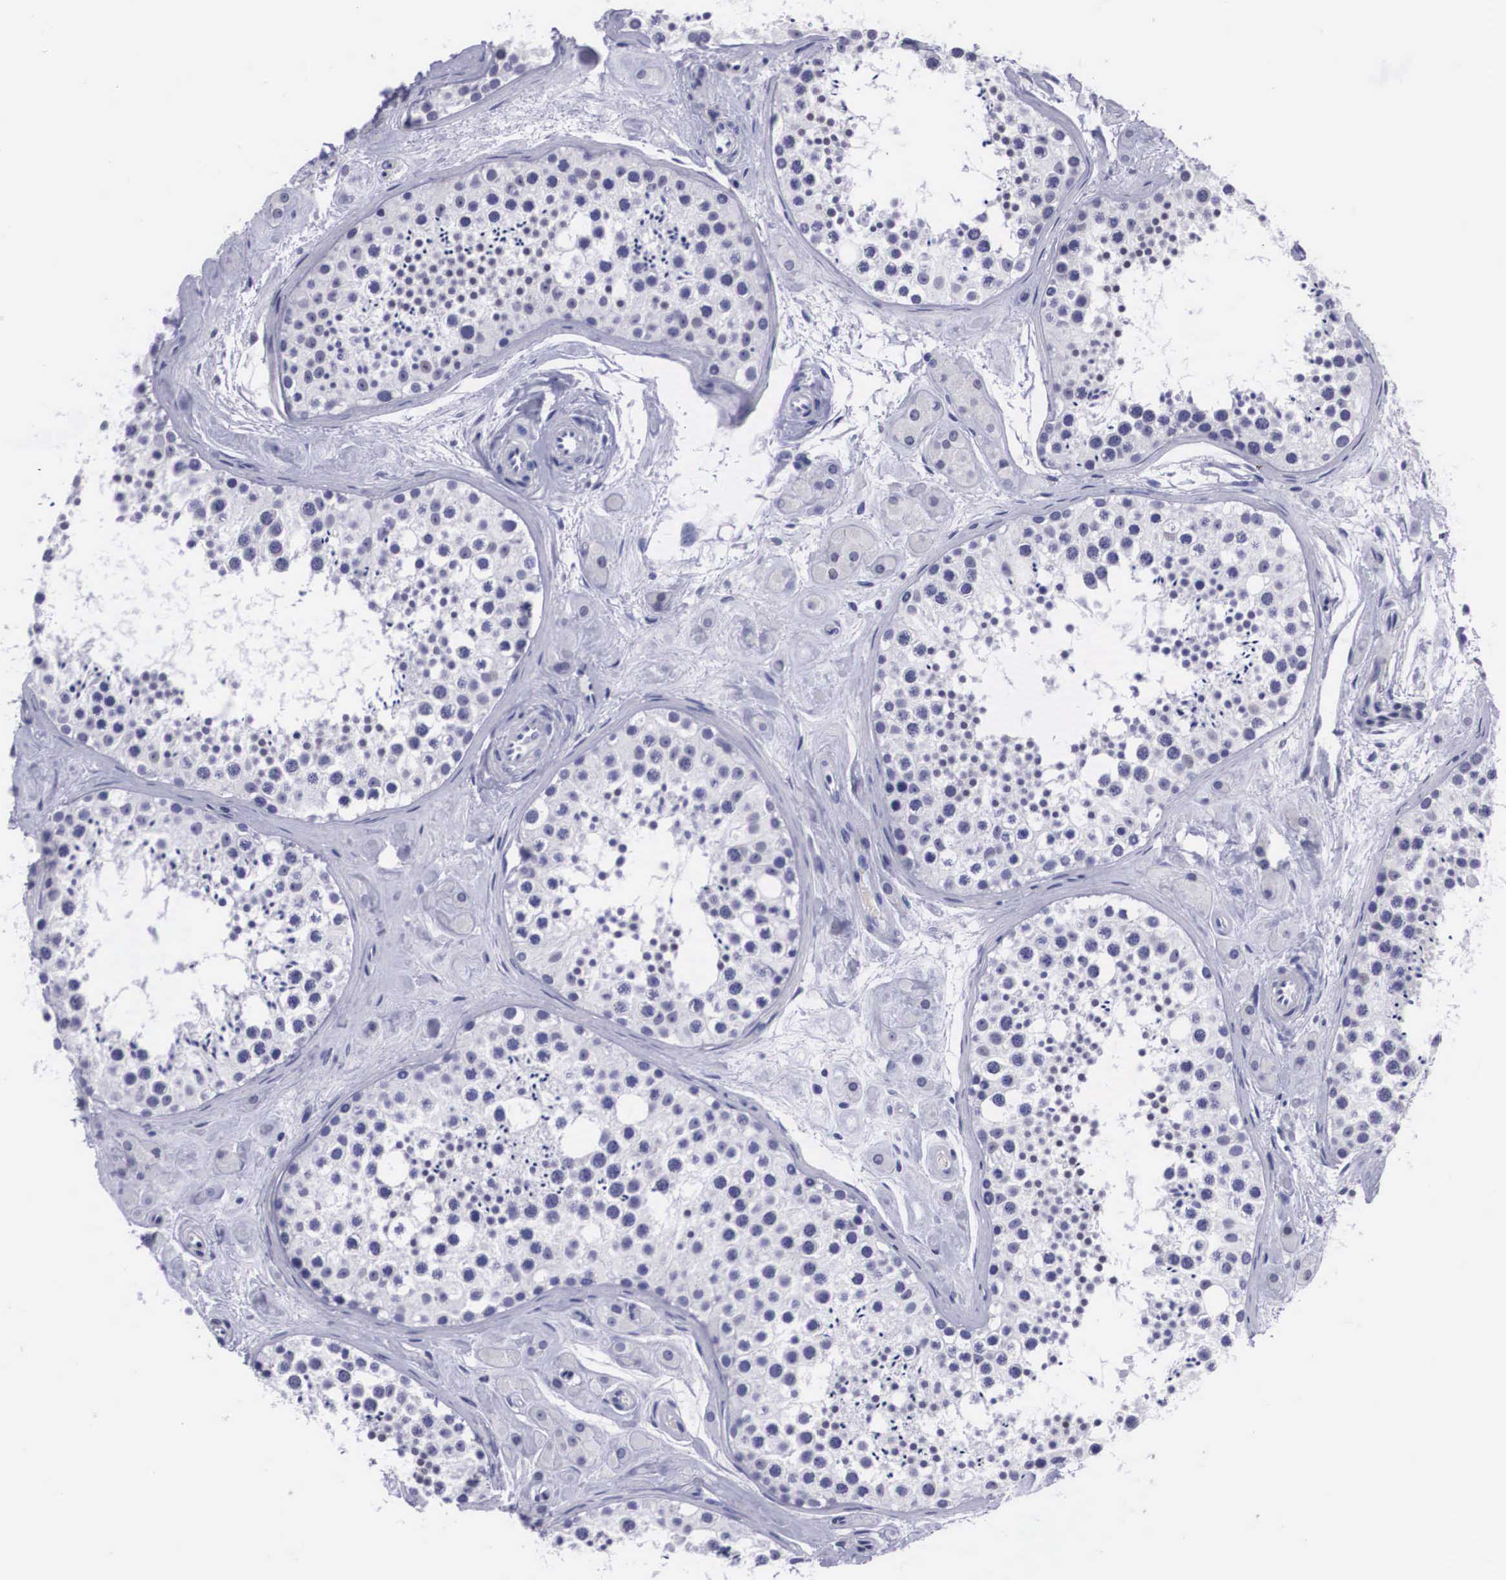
{"staining": {"intensity": "negative", "quantity": "none", "location": "none"}, "tissue": "testis", "cell_type": "Cells in seminiferous ducts", "image_type": "normal", "snomed": [{"axis": "morphology", "description": "Normal tissue, NOS"}, {"axis": "topography", "description": "Testis"}], "caption": "This is an immunohistochemistry histopathology image of normal human testis. There is no staining in cells in seminiferous ducts.", "gene": "C22orf31", "patient": {"sex": "male", "age": 38}}